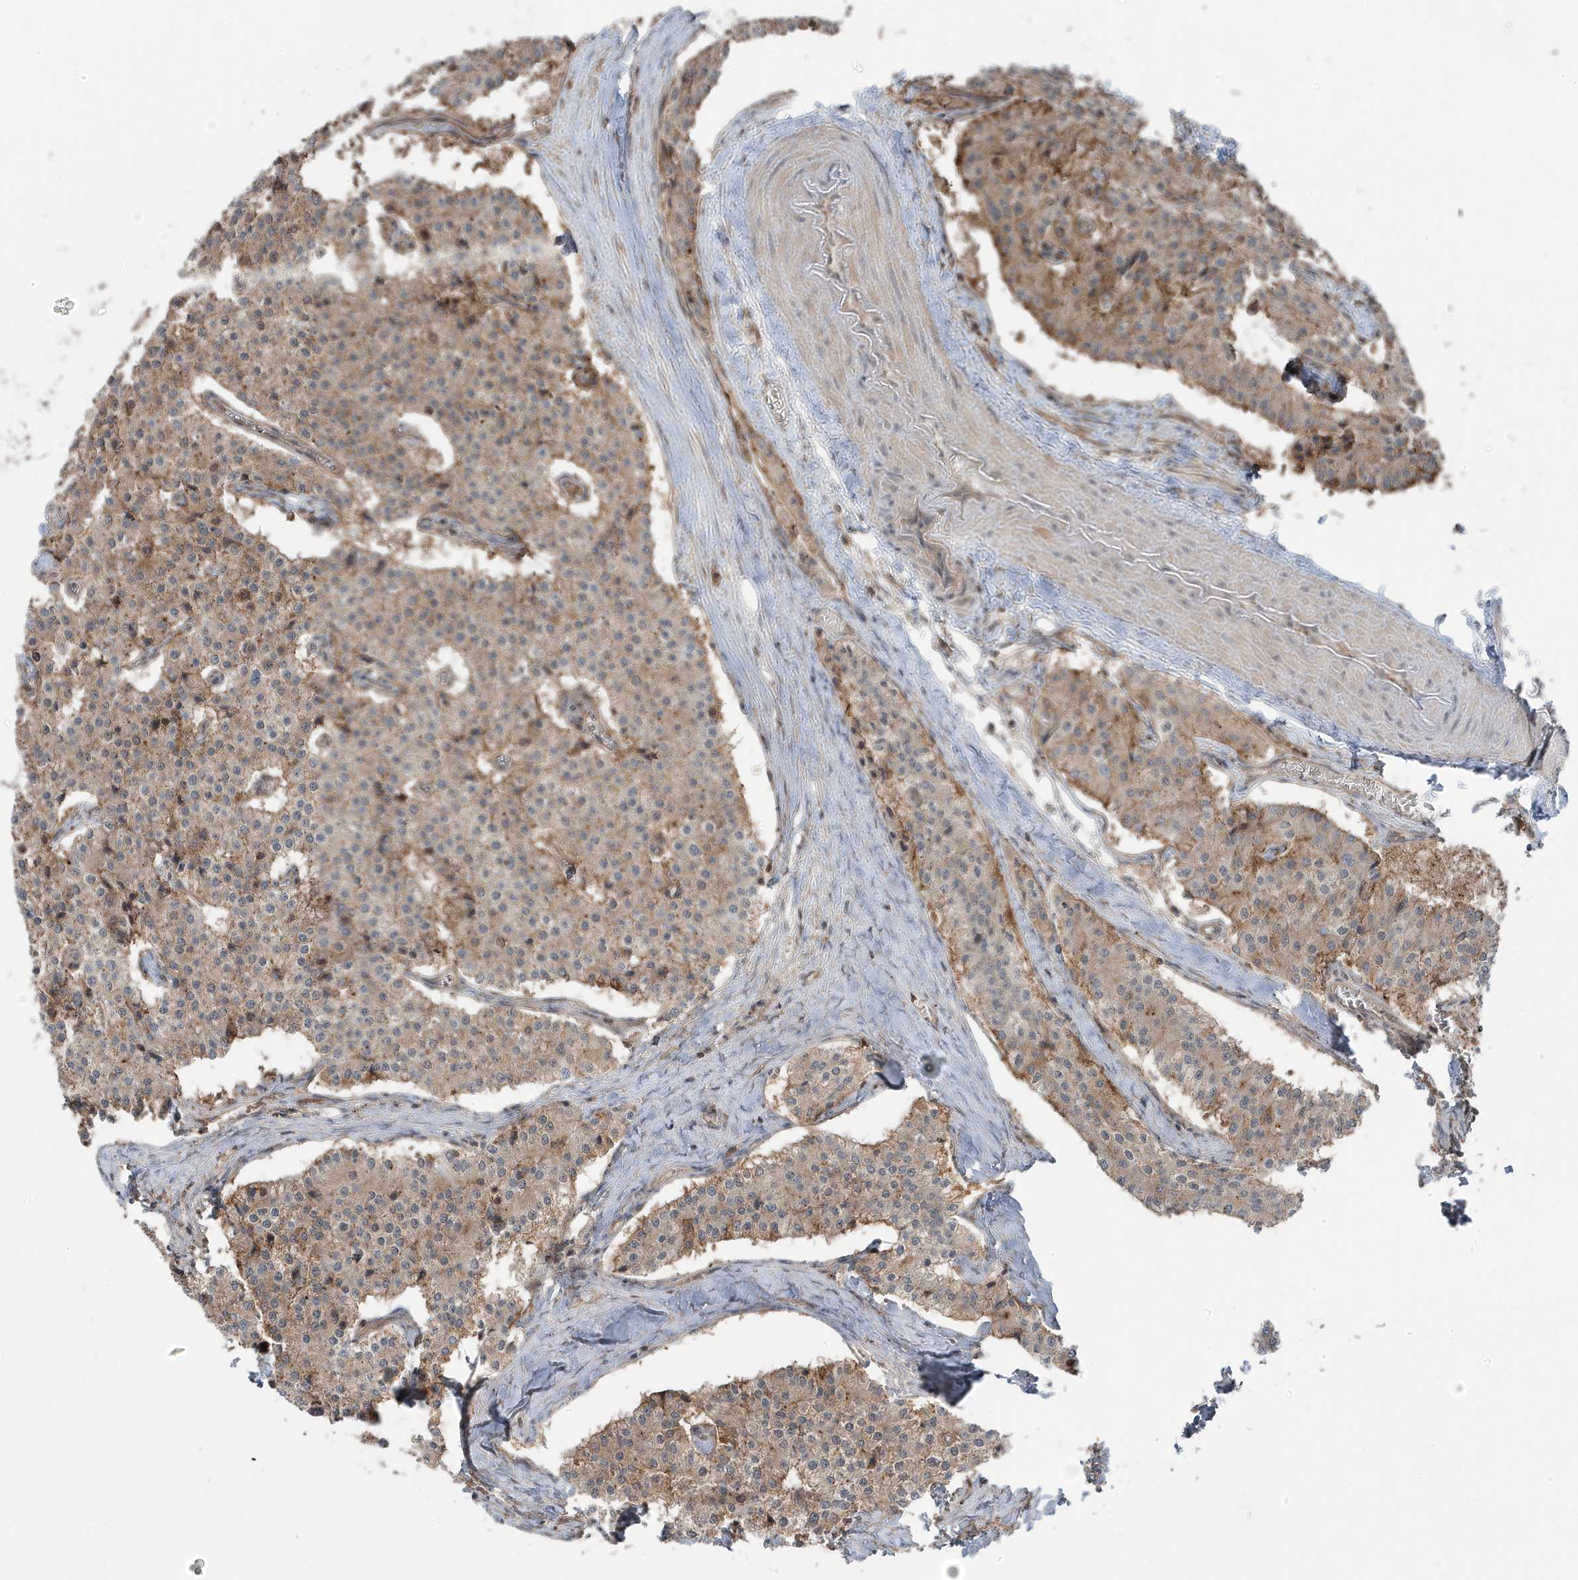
{"staining": {"intensity": "weak", "quantity": ">75%", "location": "cytoplasmic/membranous"}, "tissue": "carcinoid", "cell_type": "Tumor cells", "image_type": "cancer", "snomed": [{"axis": "morphology", "description": "Carcinoid, malignant, NOS"}, {"axis": "topography", "description": "Colon"}], "caption": "Malignant carcinoid stained for a protein (brown) demonstrates weak cytoplasmic/membranous positive expression in about >75% of tumor cells.", "gene": "MAPK1IP1L", "patient": {"sex": "female", "age": 52}}